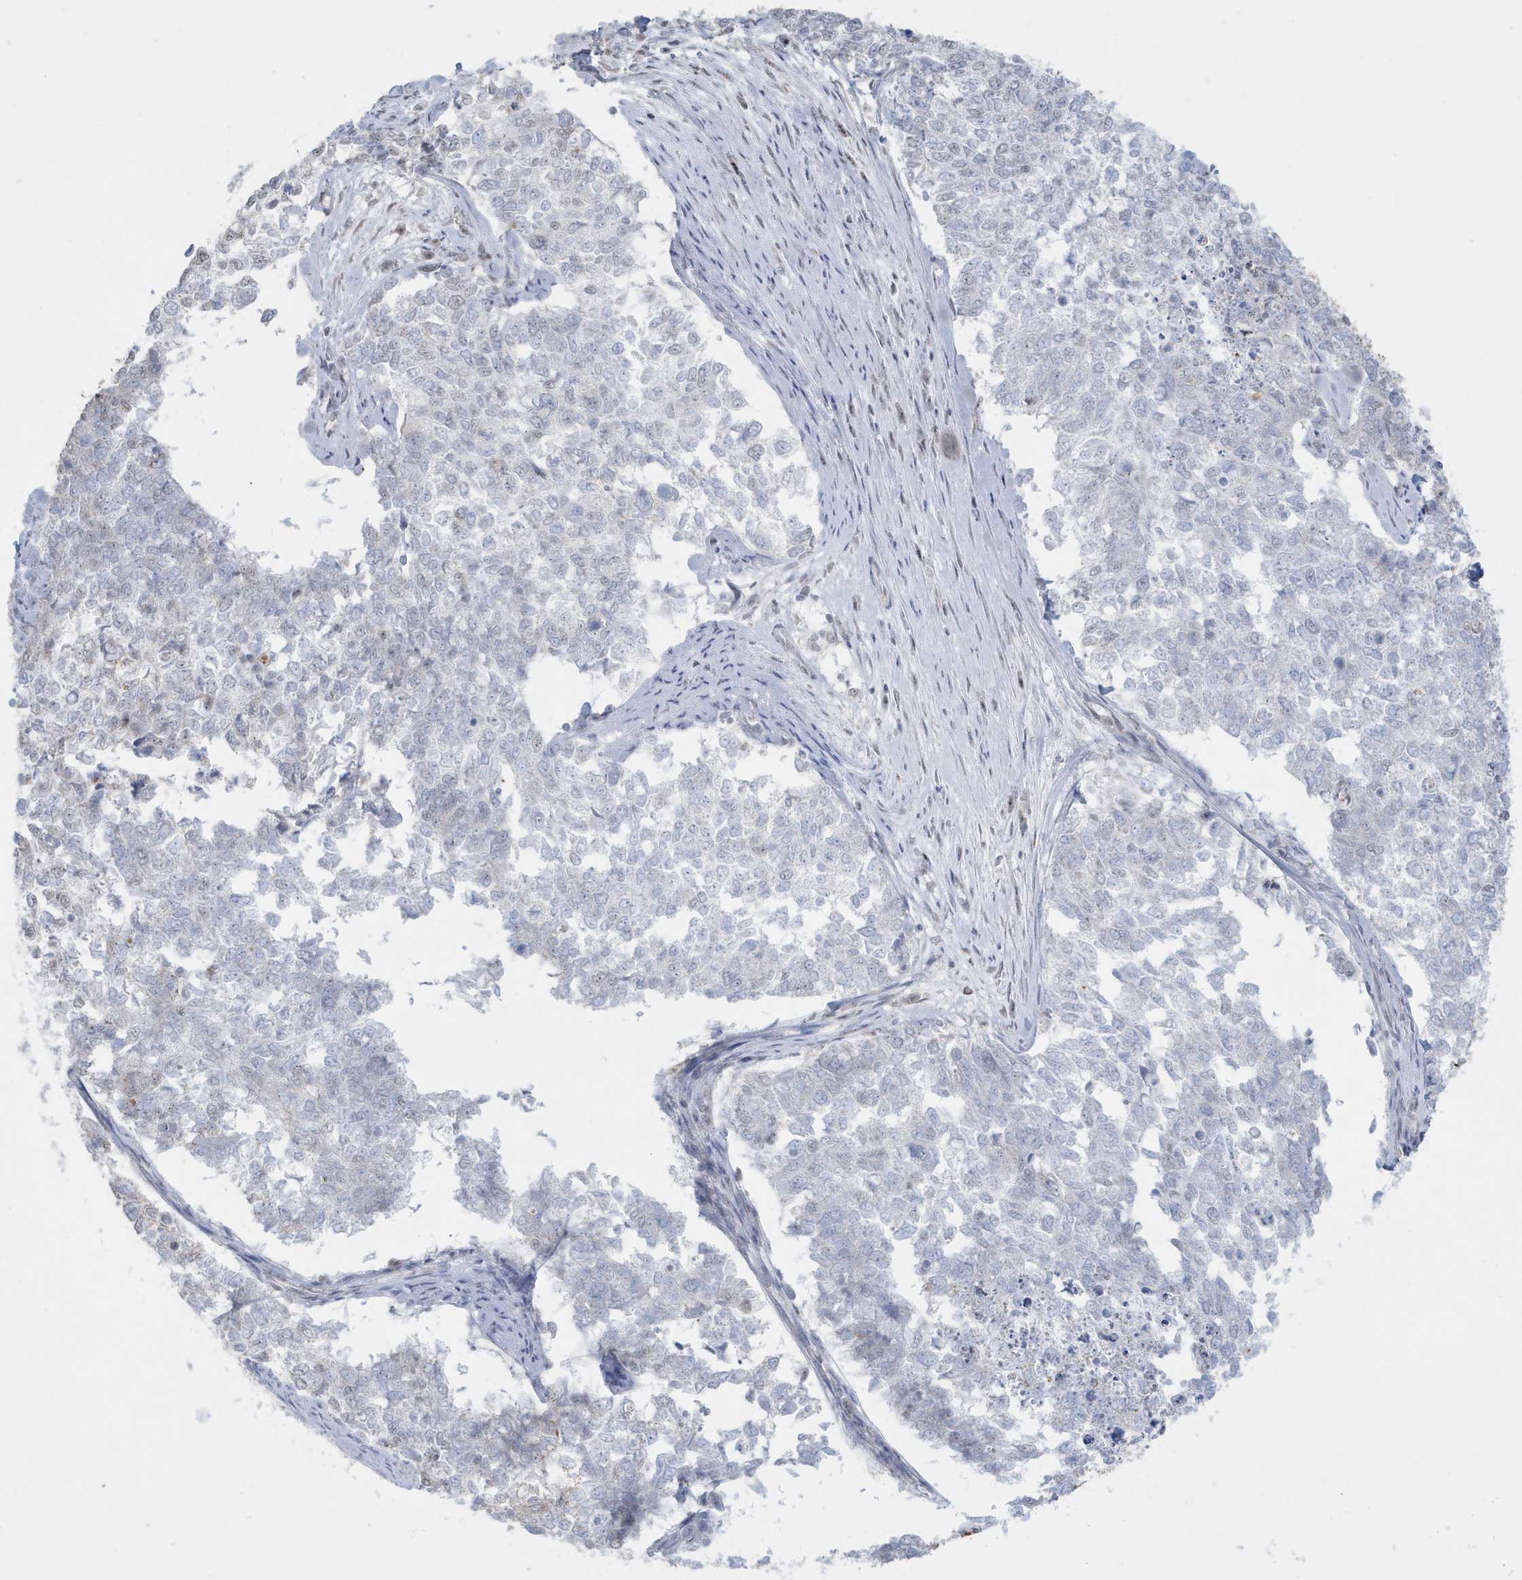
{"staining": {"intensity": "negative", "quantity": "none", "location": "none"}, "tissue": "cervical cancer", "cell_type": "Tumor cells", "image_type": "cancer", "snomed": [{"axis": "morphology", "description": "Squamous cell carcinoma, NOS"}, {"axis": "topography", "description": "Cervix"}], "caption": "Immunohistochemistry (IHC) photomicrograph of neoplastic tissue: human squamous cell carcinoma (cervical) stained with DAB (3,3'-diaminobenzidine) displays no significant protein expression in tumor cells.", "gene": "FNDC1", "patient": {"sex": "female", "age": 63}}